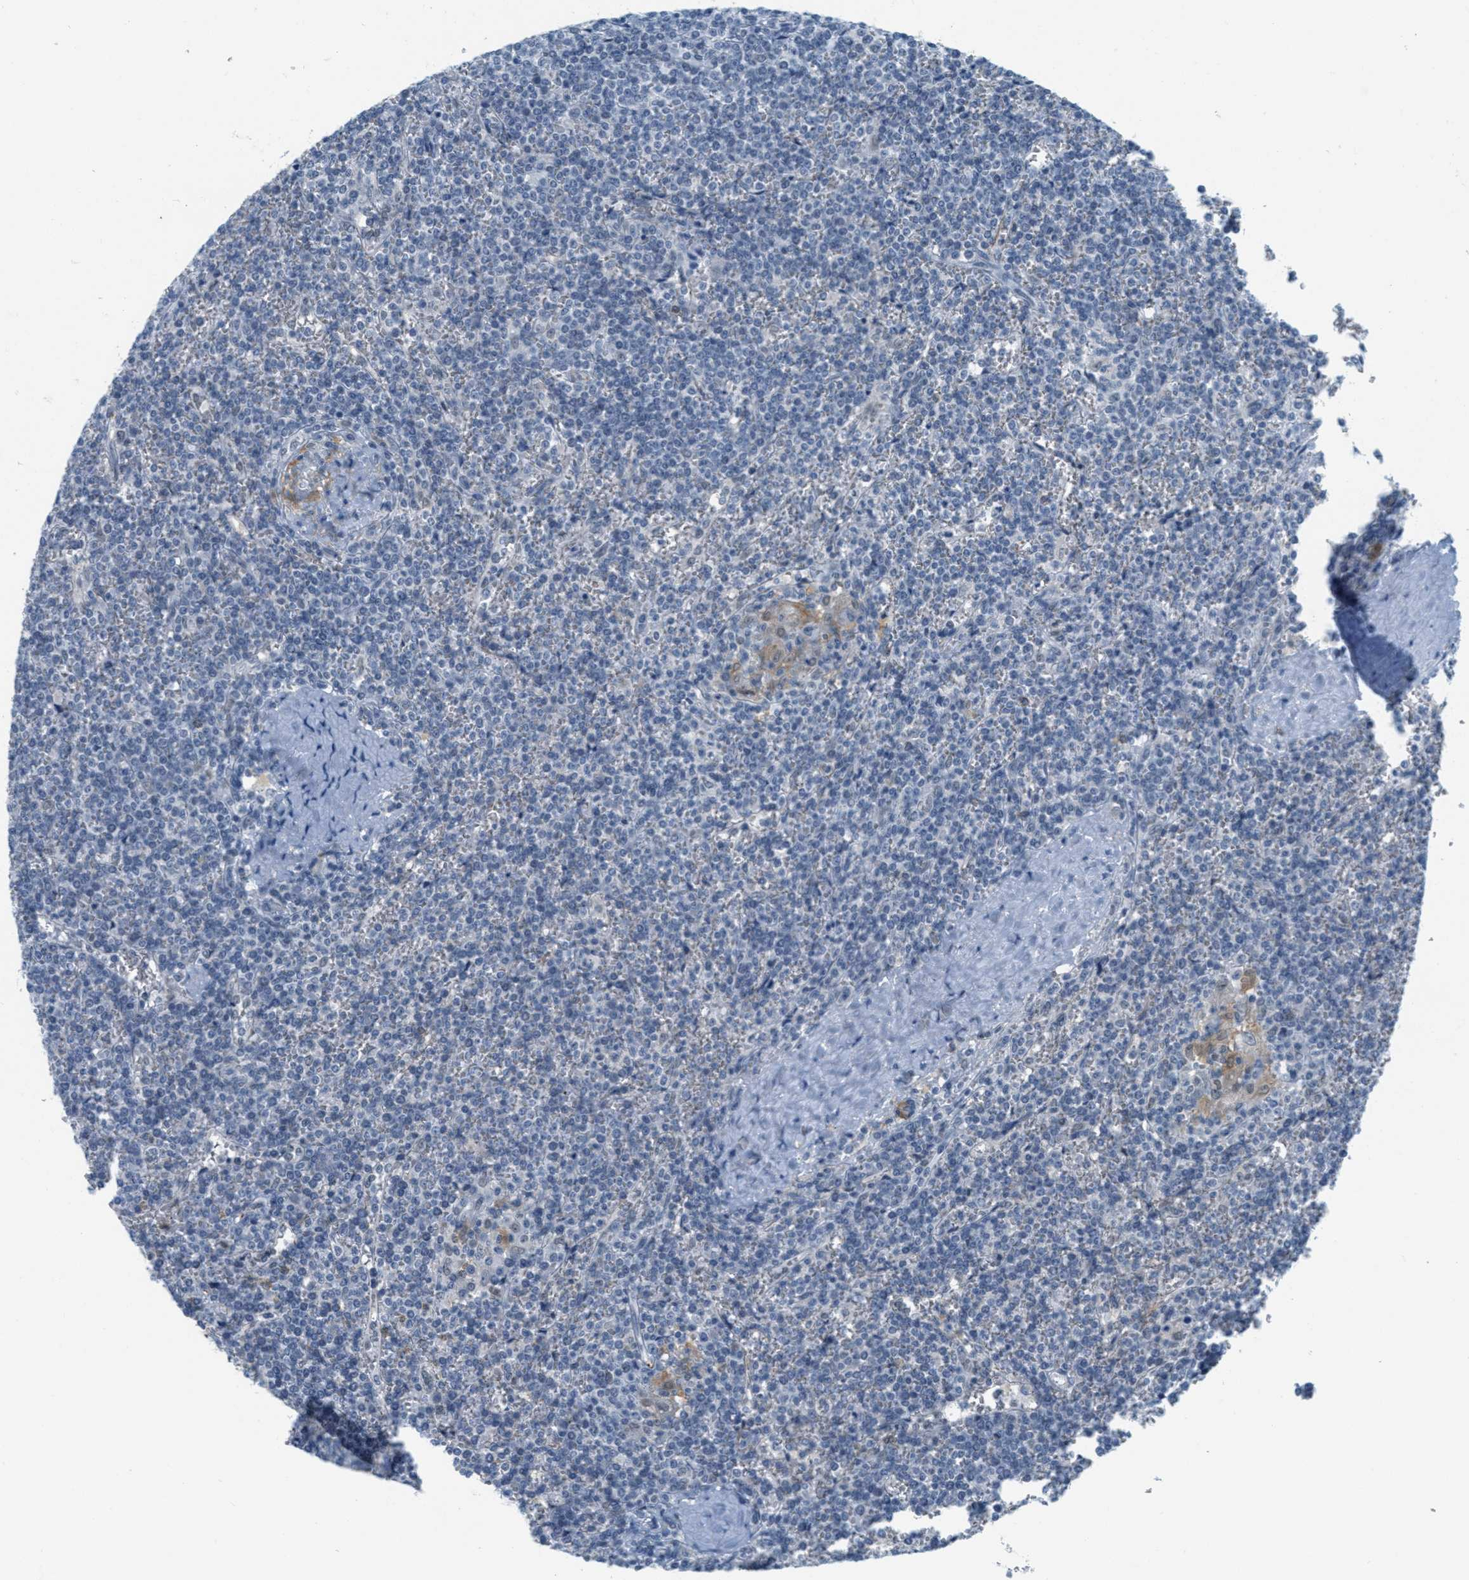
{"staining": {"intensity": "negative", "quantity": "none", "location": "none"}, "tissue": "lymphoma", "cell_type": "Tumor cells", "image_type": "cancer", "snomed": [{"axis": "morphology", "description": "Malignant lymphoma, non-Hodgkin's type, Low grade"}, {"axis": "topography", "description": "Spleen"}], "caption": "Immunohistochemical staining of human malignant lymphoma, non-Hodgkin's type (low-grade) exhibits no significant expression in tumor cells.", "gene": "HS3ST2", "patient": {"sex": "female", "age": 19}}